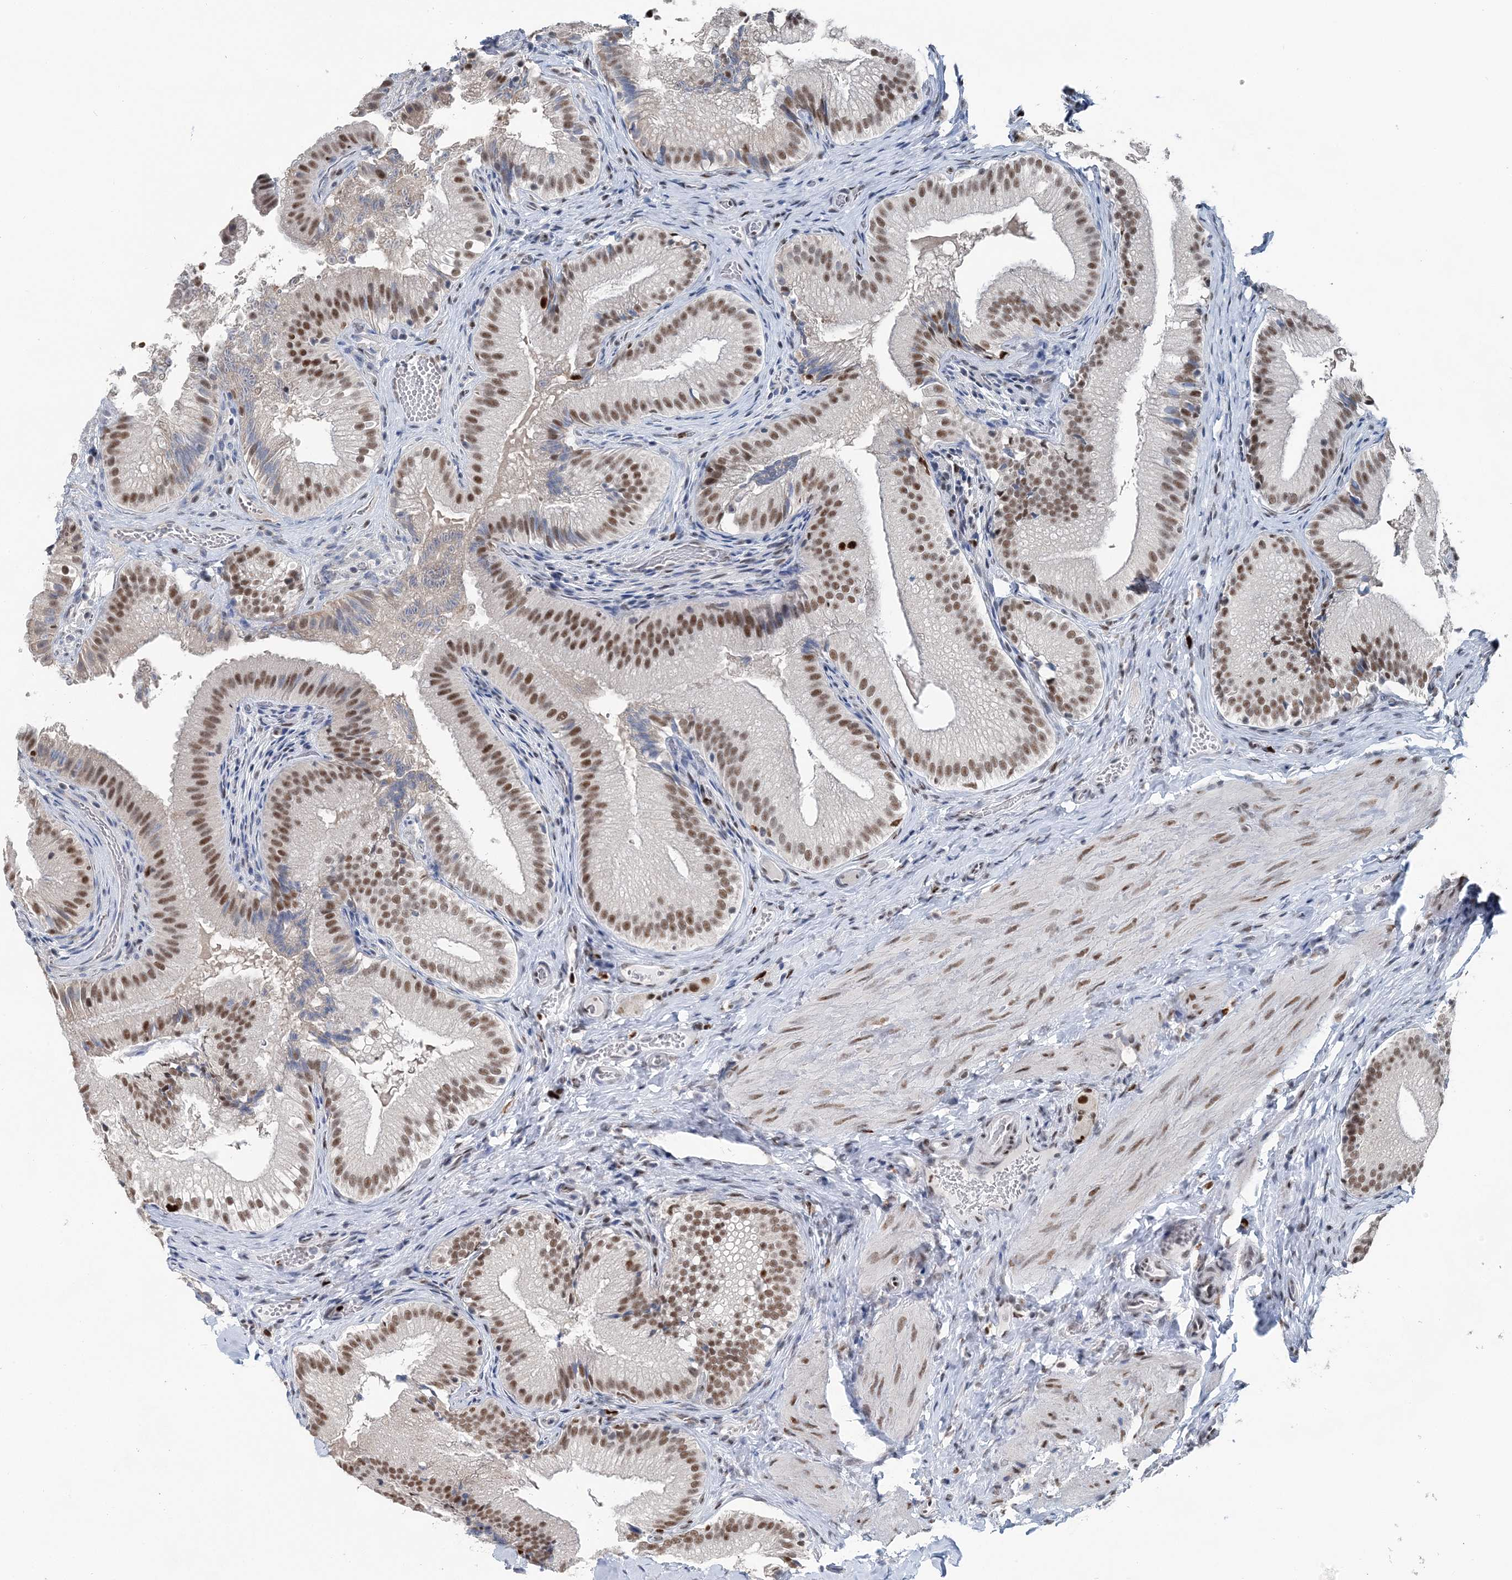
{"staining": {"intensity": "moderate", "quantity": ">75%", "location": "nuclear"}, "tissue": "gallbladder", "cell_type": "Glandular cells", "image_type": "normal", "snomed": [{"axis": "morphology", "description": "Normal tissue, NOS"}, {"axis": "topography", "description": "Gallbladder"}], "caption": "Immunohistochemistry photomicrograph of normal gallbladder stained for a protein (brown), which displays medium levels of moderate nuclear expression in about >75% of glandular cells.", "gene": "HAT1", "patient": {"sex": "female", "age": 30}}